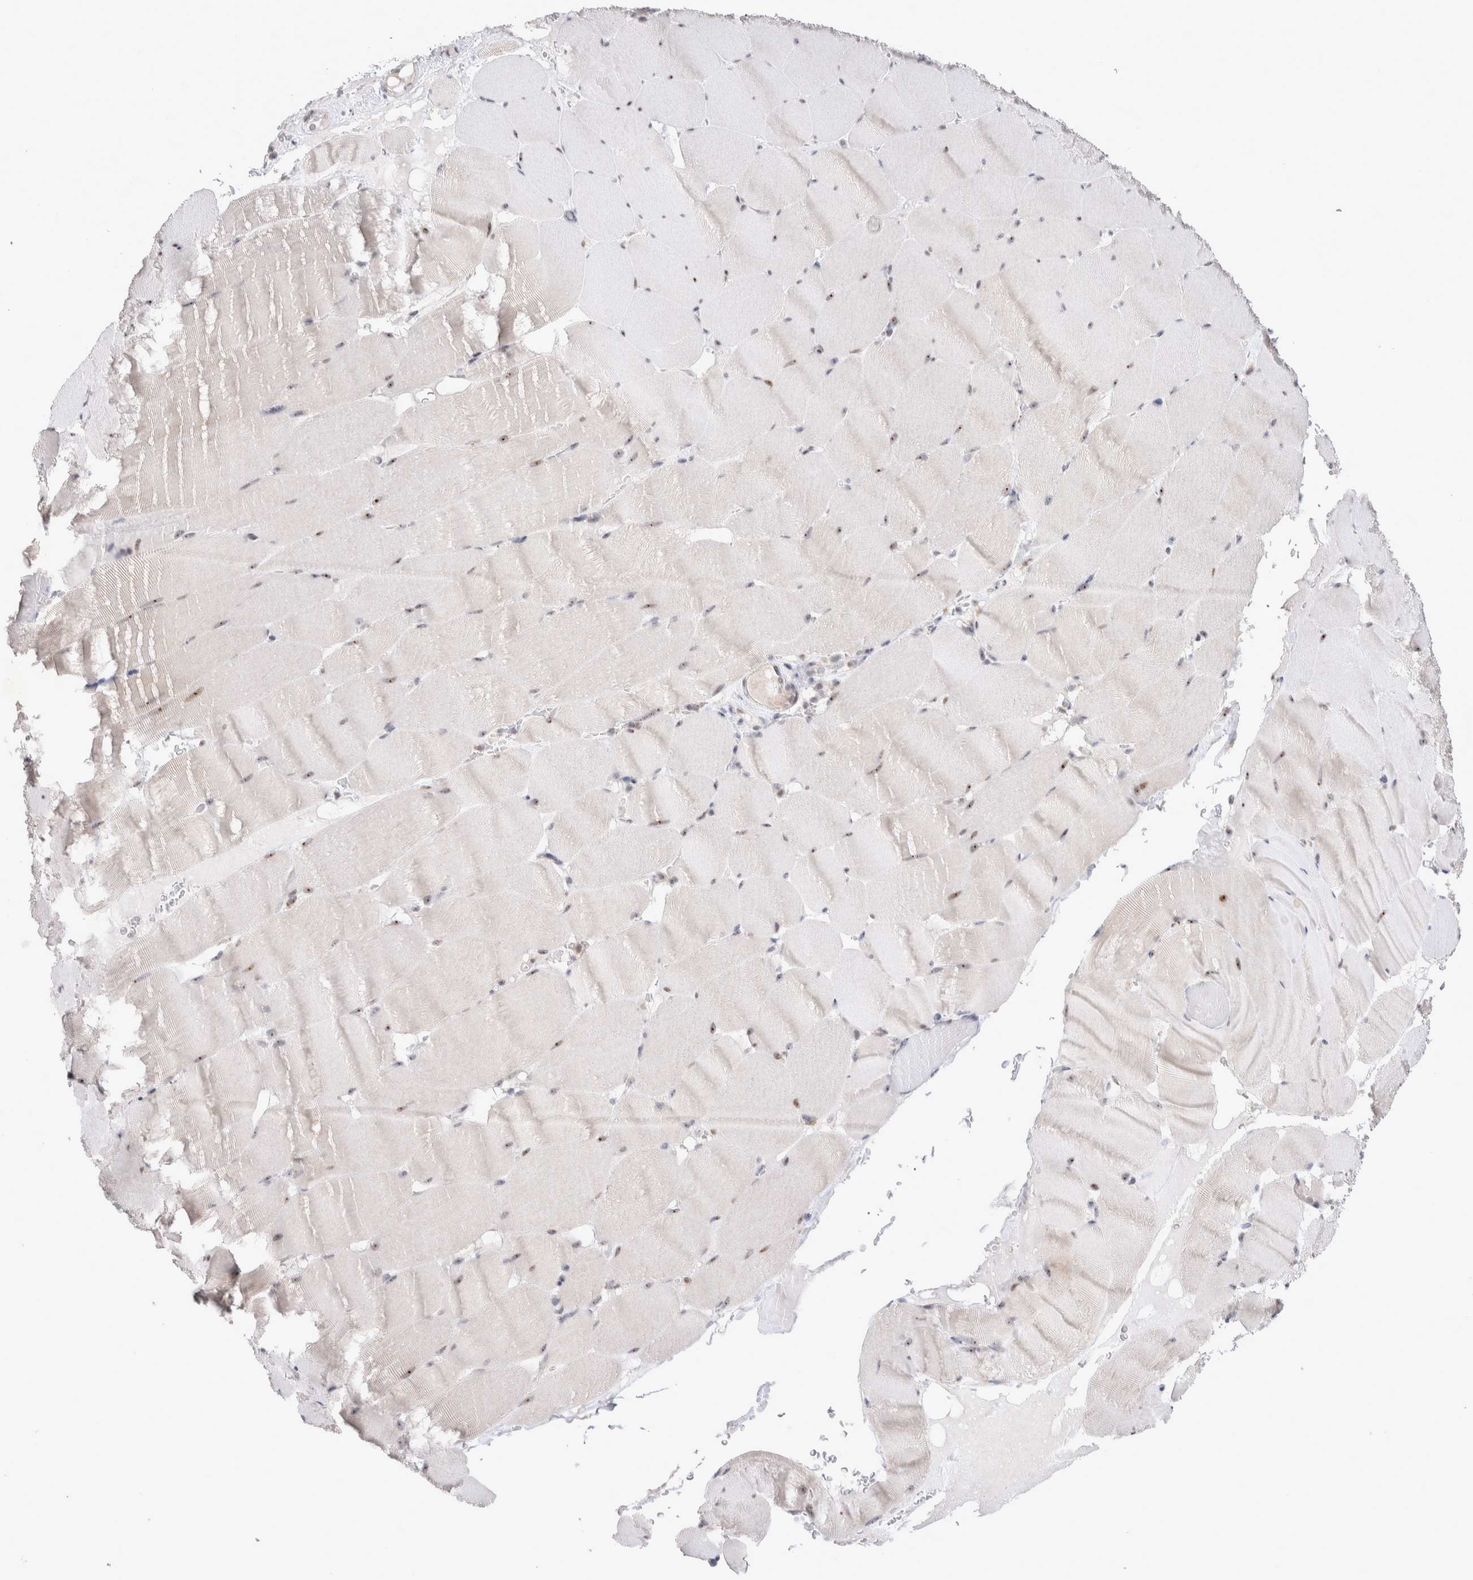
{"staining": {"intensity": "moderate", "quantity": ">75%", "location": "nuclear"}, "tissue": "skeletal muscle", "cell_type": "Myocytes", "image_type": "normal", "snomed": [{"axis": "morphology", "description": "Normal tissue, NOS"}, {"axis": "topography", "description": "Skeletal muscle"}], "caption": "Immunohistochemistry (IHC) of normal skeletal muscle reveals medium levels of moderate nuclear staining in approximately >75% of myocytes. (Stains: DAB in brown, nuclei in blue, Microscopy: brightfield microscopy at high magnification).", "gene": "MRPL37", "patient": {"sex": "male", "age": 62}}